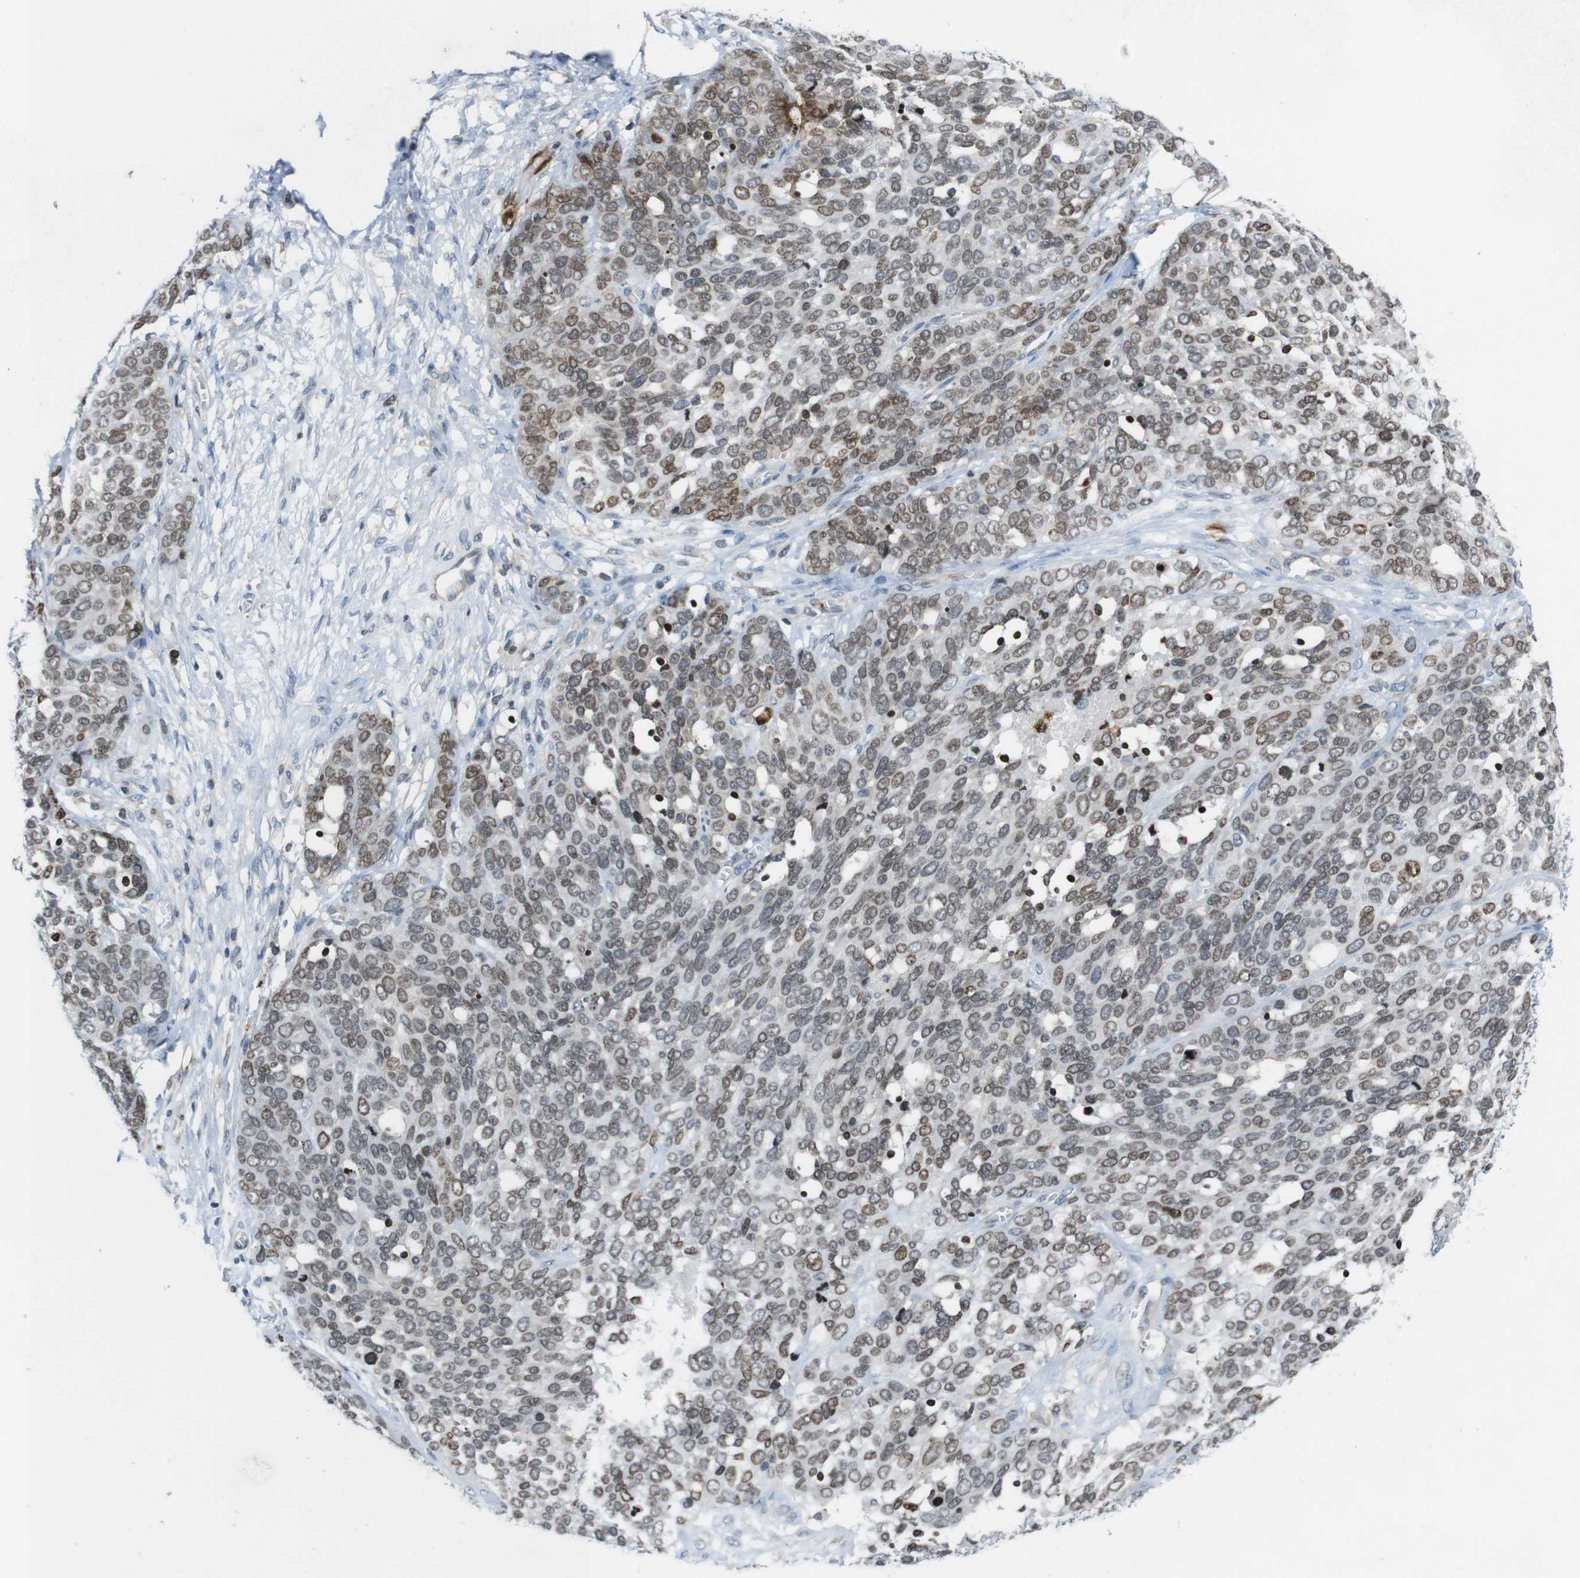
{"staining": {"intensity": "moderate", "quantity": ">75%", "location": "nuclear"}, "tissue": "ovarian cancer", "cell_type": "Tumor cells", "image_type": "cancer", "snomed": [{"axis": "morphology", "description": "Cystadenocarcinoma, serous, NOS"}, {"axis": "topography", "description": "Ovary"}], "caption": "This micrograph shows immunohistochemistry staining of ovarian serous cystadenocarcinoma, with medium moderate nuclear staining in approximately >75% of tumor cells.", "gene": "PCDH10", "patient": {"sex": "female", "age": 44}}